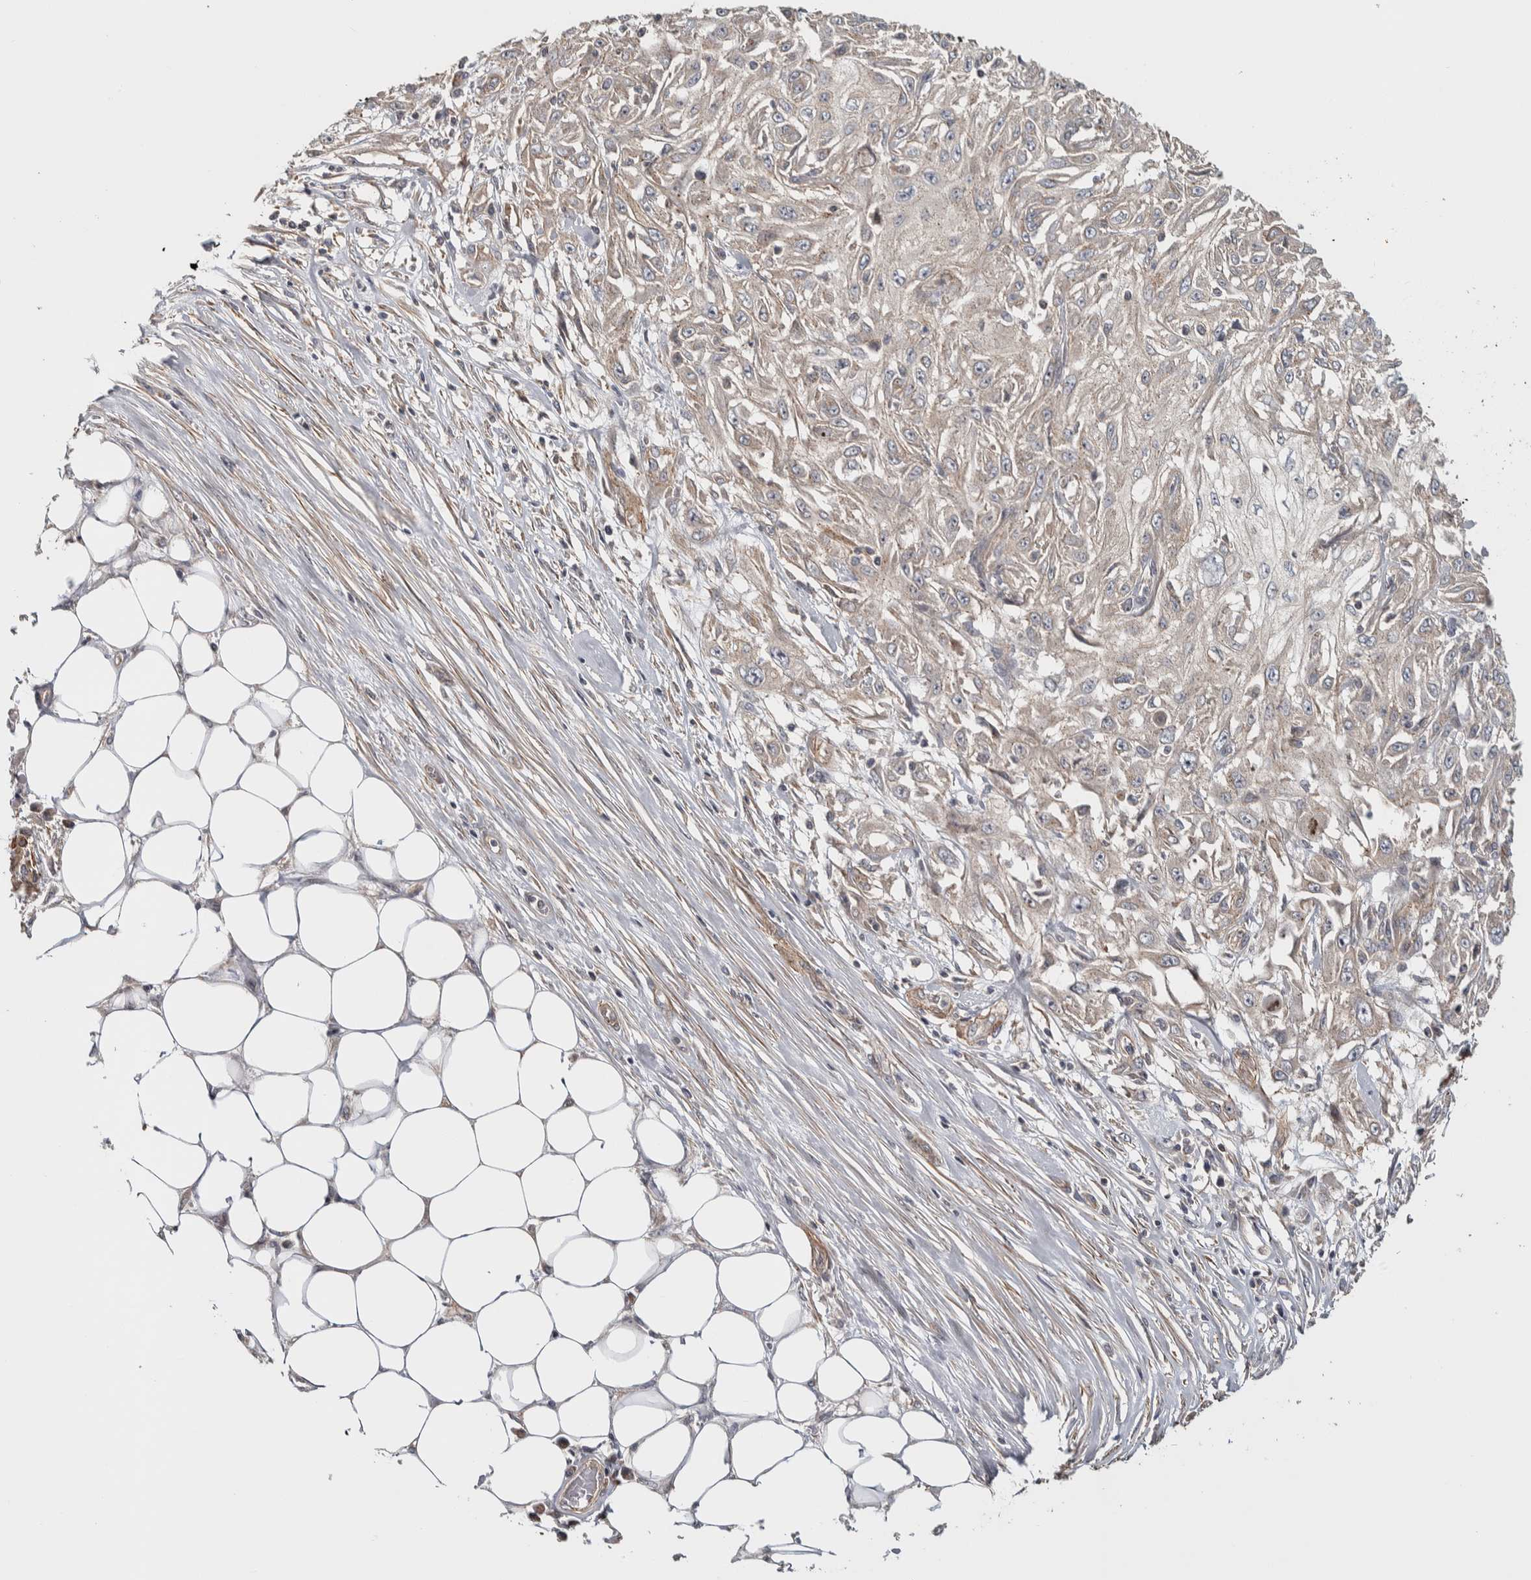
{"staining": {"intensity": "weak", "quantity": "<25%", "location": "cytoplasmic/membranous"}, "tissue": "skin cancer", "cell_type": "Tumor cells", "image_type": "cancer", "snomed": [{"axis": "morphology", "description": "Squamous cell carcinoma, NOS"}, {"axis": "morphology", "description": "Squamous cell carcinoma, metastatic, NOS"}, {"axis": "topography", "description": "Skin"}, {"axis": "topography", "description": "Lymph node"}], "caption": "Skin metastatic squamous cell carcinoma was stained to show a protein in brown. There is no significant expression in tumor cells. (Stains: DAB (3,3'-diaminobenzidine) immunohistochemistry with hematoxylin counter stain, Microscopy: brightfield microscopy at high magnification).", "gene": "CHMP4C", "patient": {"sex": "male", "age": 75}}